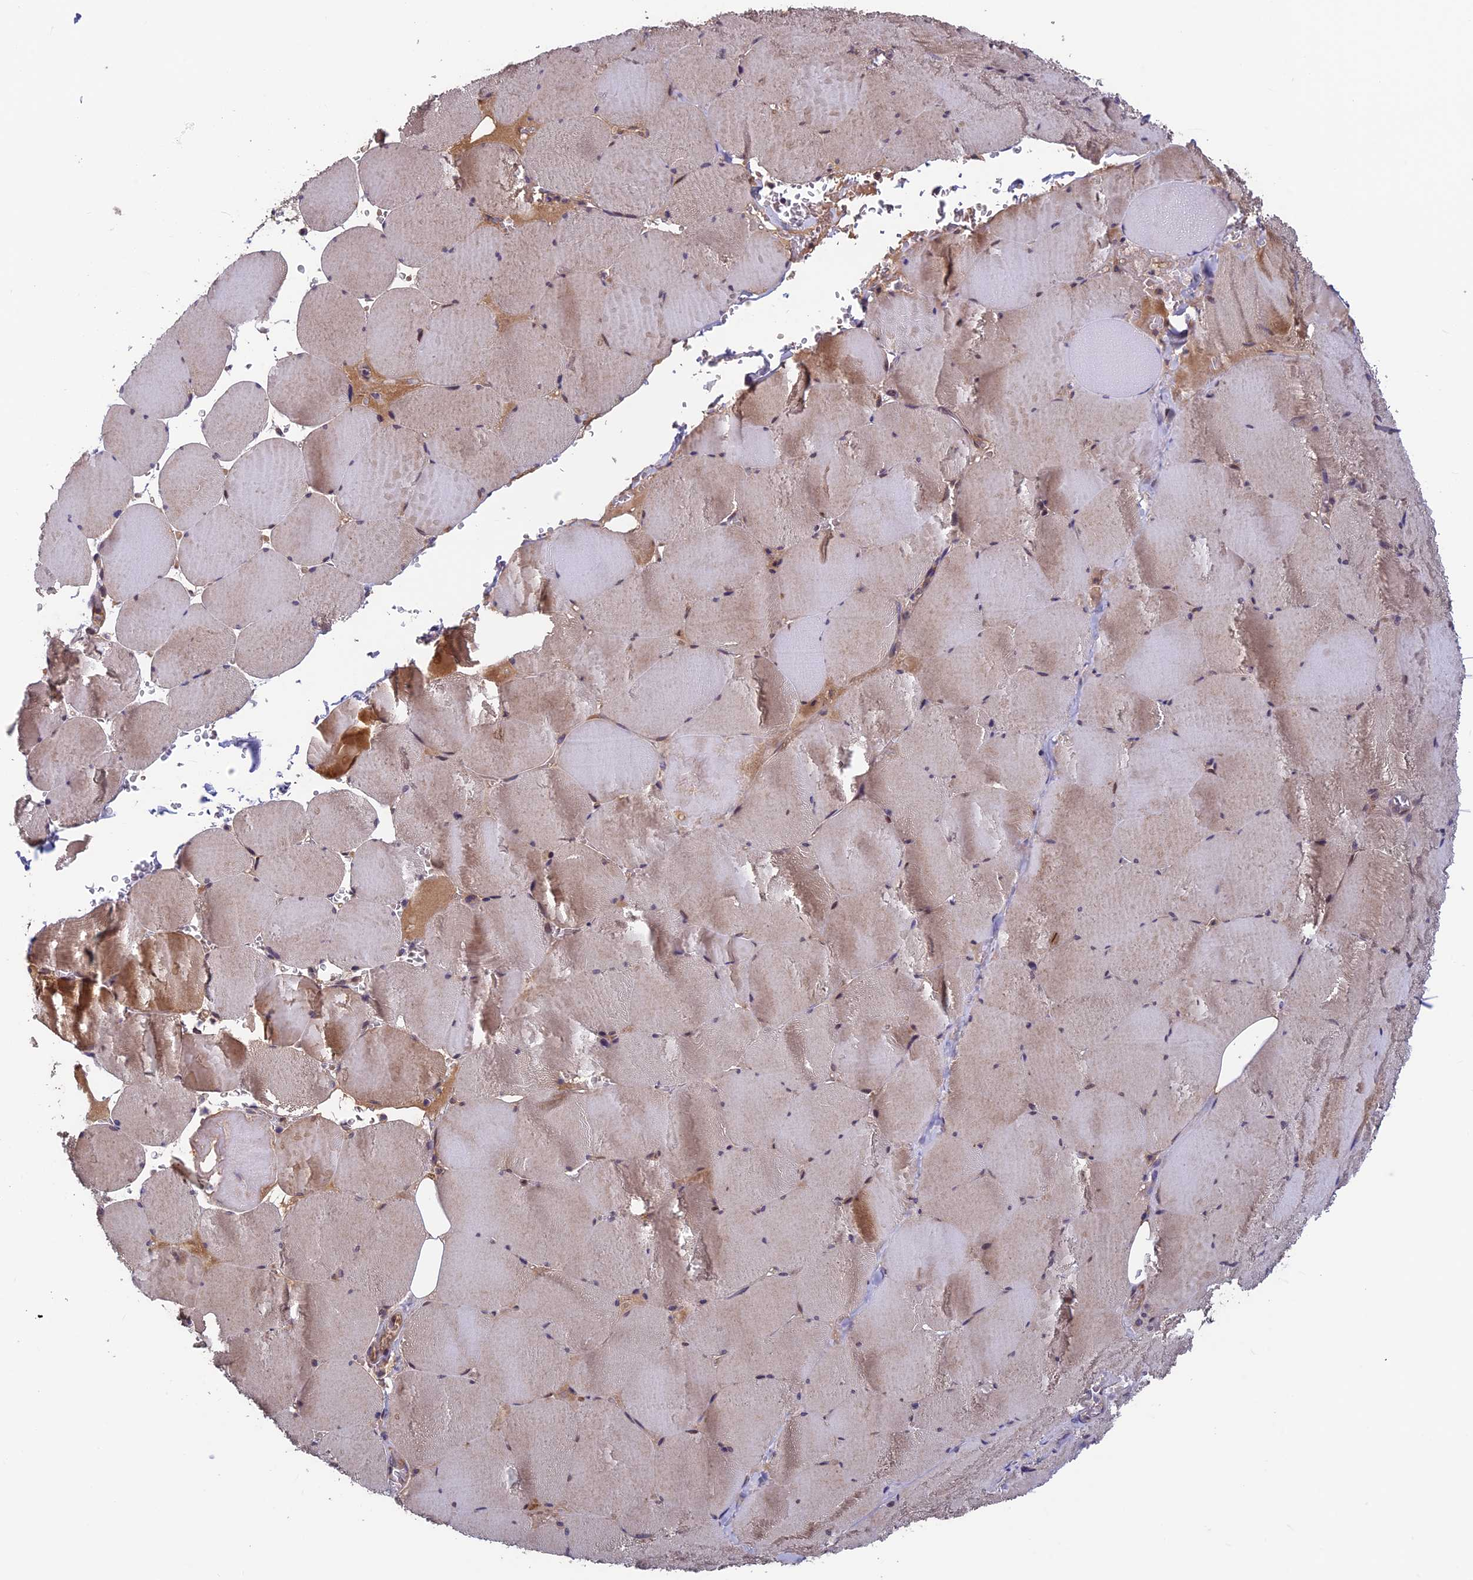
{"staining": {"intensity": "moderate", "quantity": "<25%", "location": "cytoplasmic/membranous,nuclear"}, "tissue": "skeletal muscle", "cell_type": "Myocytes", "image_type": "normal", "snomed": [{"axis": "morphology", "description": "Normal tissue, NOS"}, {"axis": "topography", "description": "Skeletal muscle"}, {"axis": "topography", "description": "Head-Neck"}], "caption": "Skeletal muscle stained for a protein (brown) exhibits moderate cytoplasmic/membranous,nuclear positive positivity in approximately <25% of myocytes.", "gene": "CCDC15", "patient": {"sex": "male", "age": 66}}